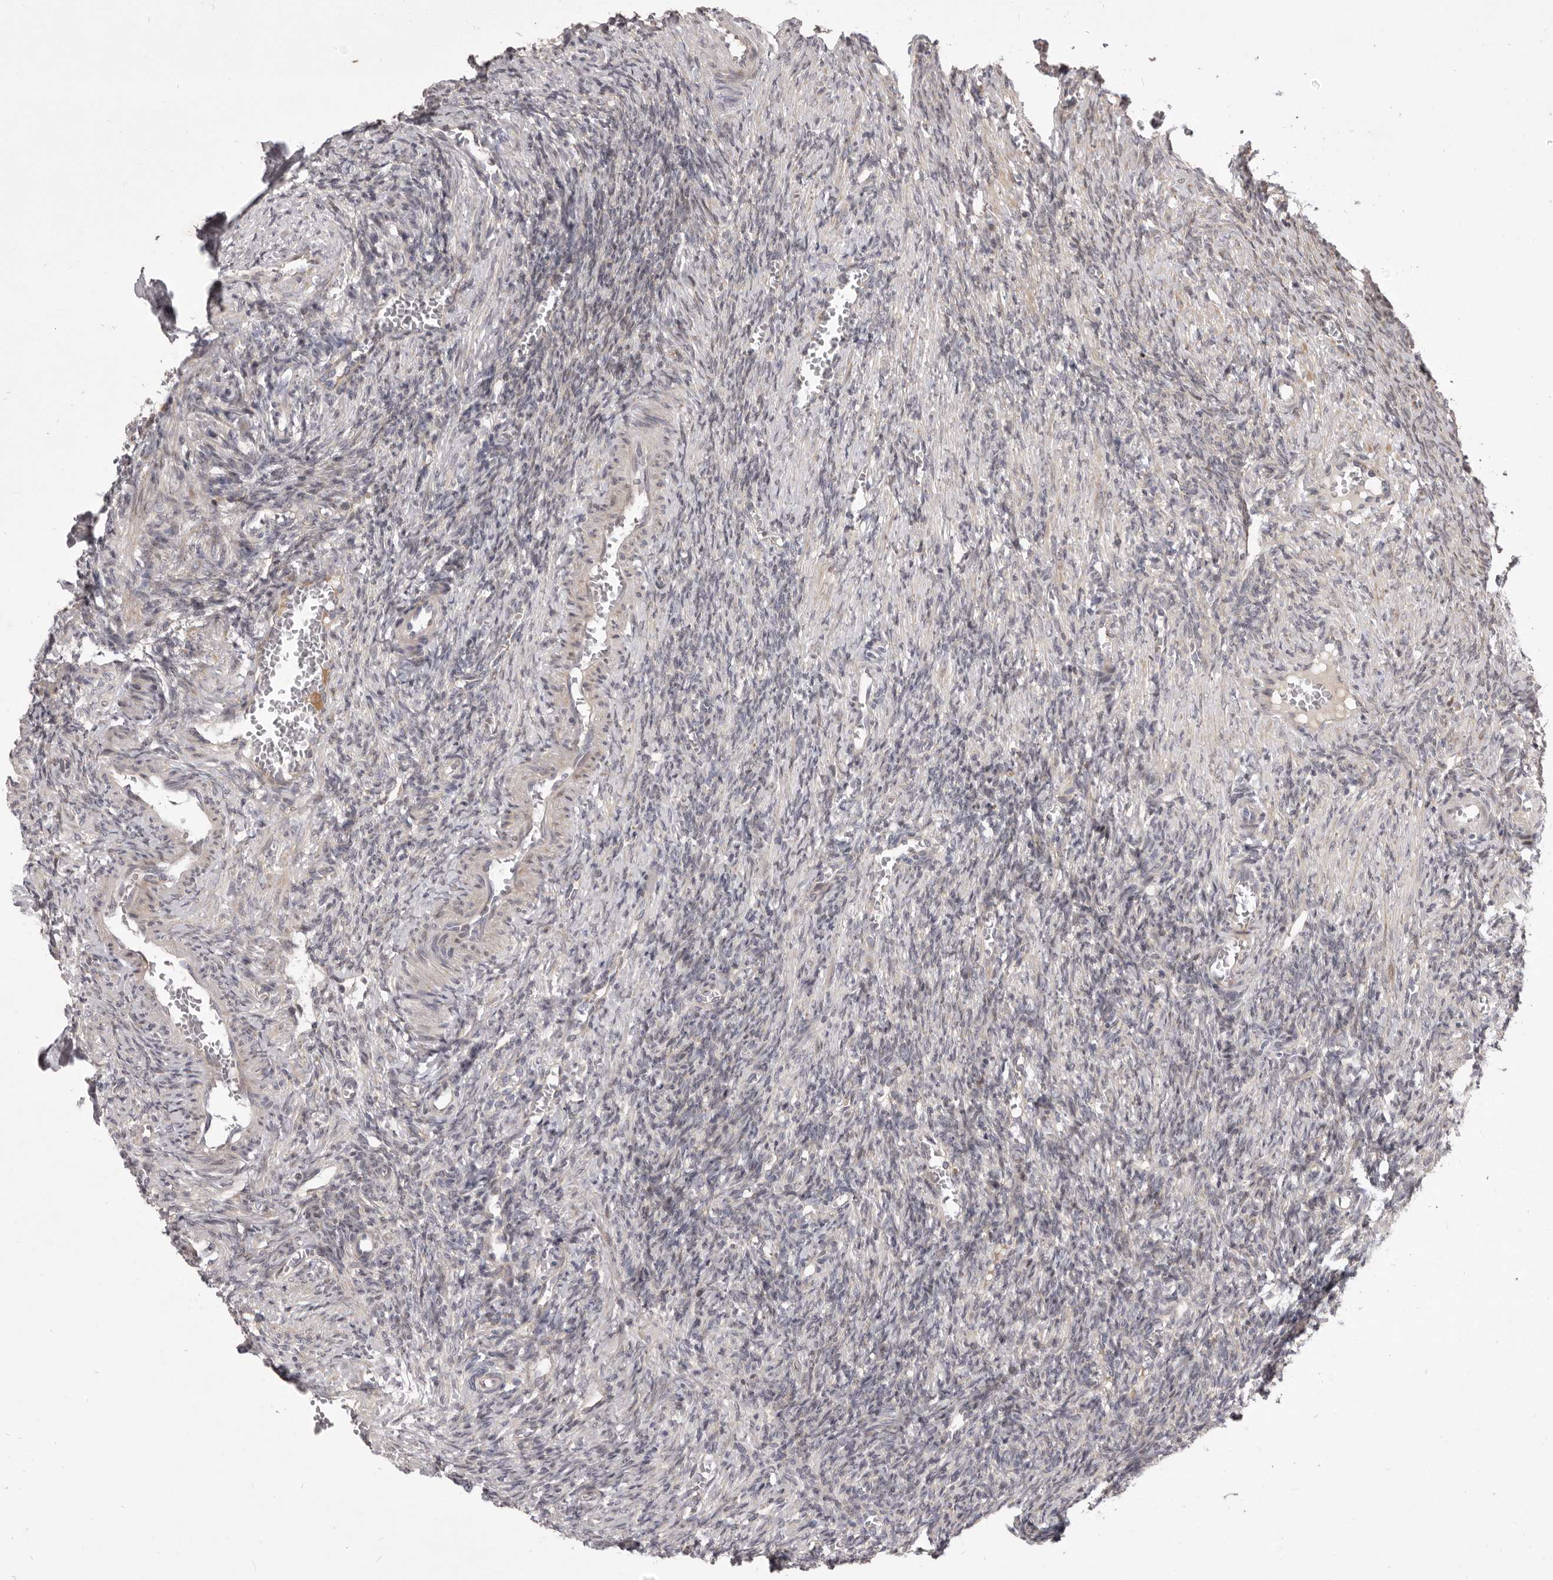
{"staining": {"intensity": "negative", "quantity": "none", "location": "none"}, "tissue": "ovary", "cell_type": "Follicle cells", "image_type": "normal", "snomed": [{"axis": "morphology", "description": "Normal tissue, NOS"}, {"axis": "topography", "description": "Ovary"}], "caption": "Immunohistochemistry (IHC) photomicrograph of normal human ovary stained for a protein (brown), which demonstrates no staining in follicle cells.", "gene": "TBC1D8B", "patient": {"sex": "female", "age": 27}}